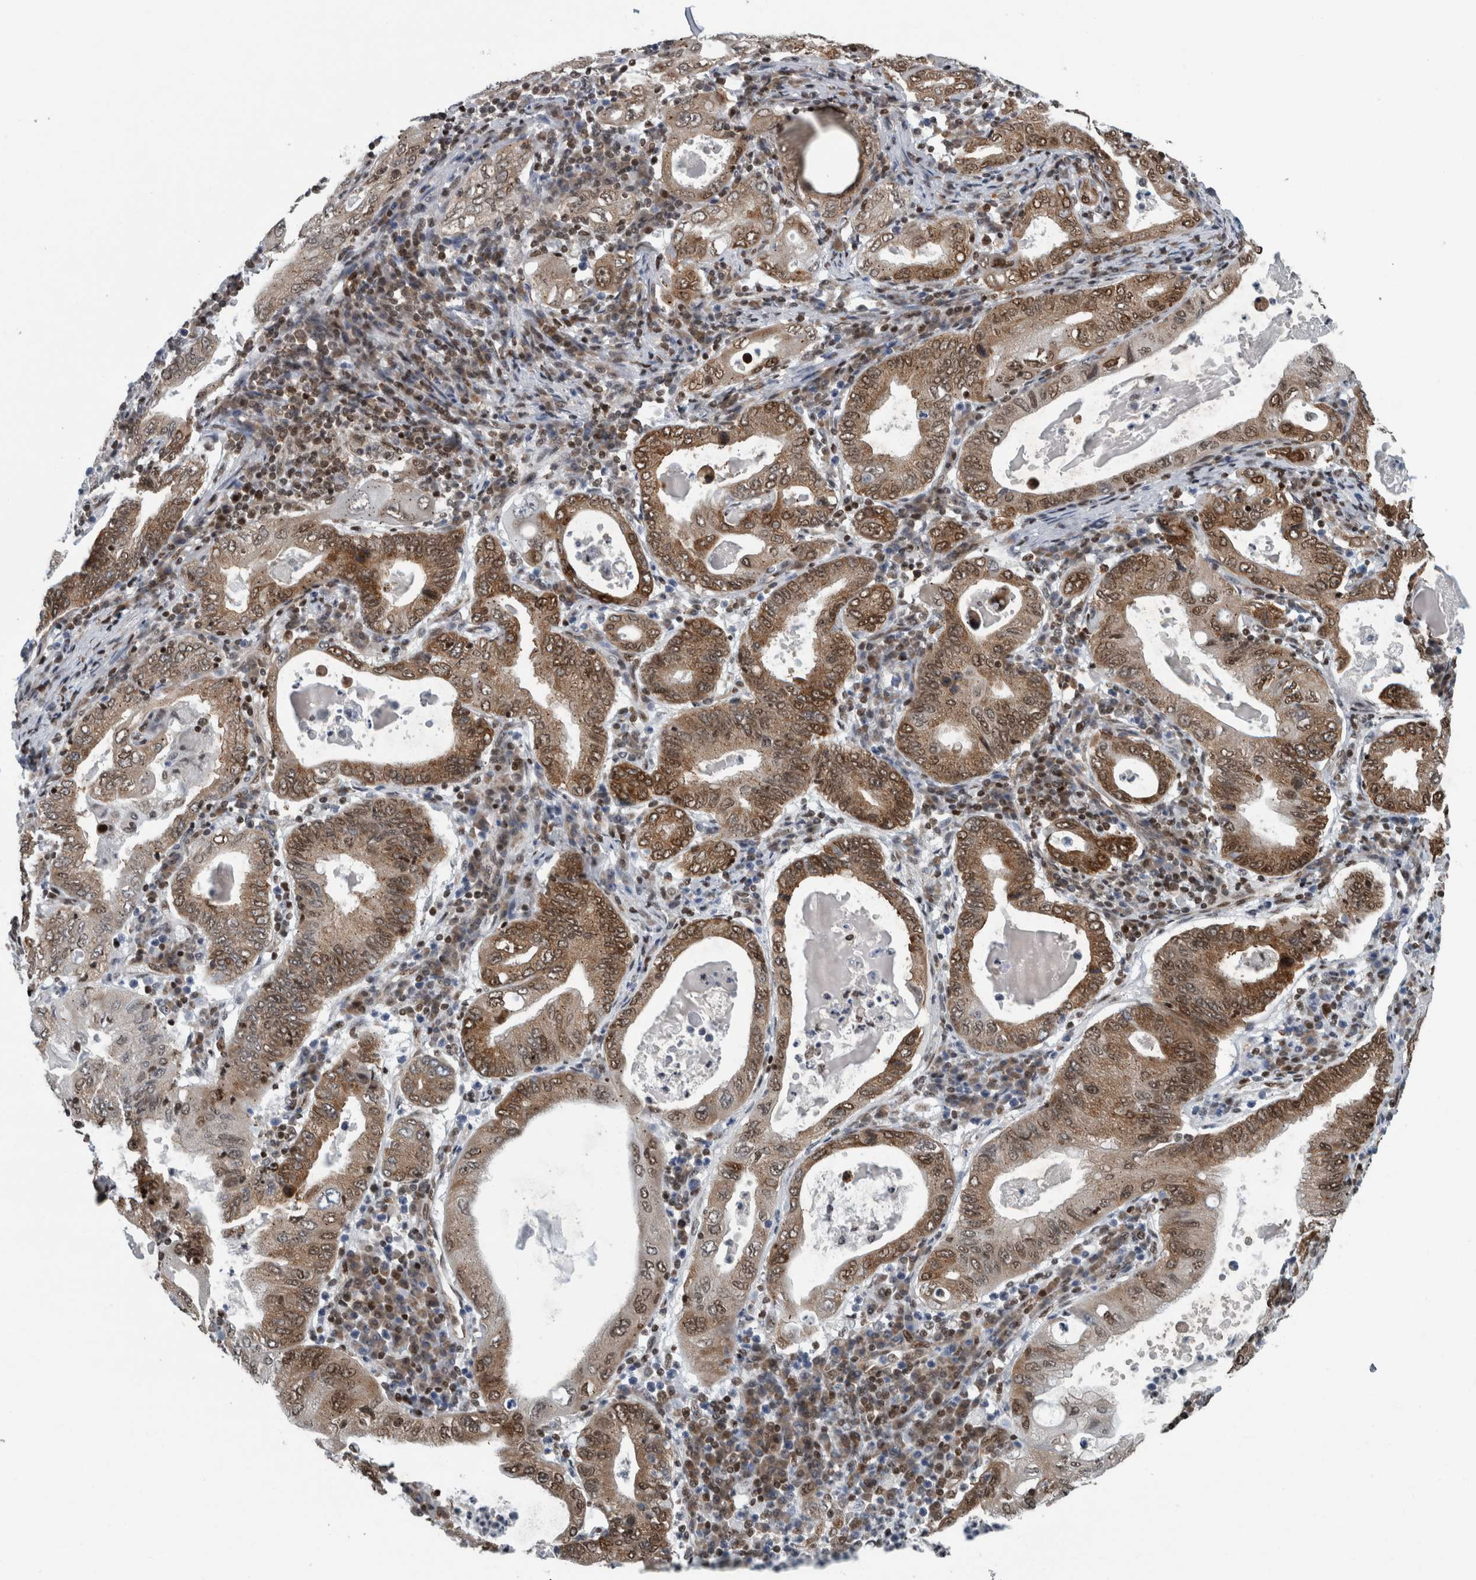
{"staining": {"intensity": "moderate", "quantity": ">75%", "location": "cytoplasmic/membranous"}, "tissue": "stomach cancer", "cell_type": "Tumor cells", "image_type": "cancer", "snomed": [{"axis": "morphology", "description": "Normal tissue, NOS"}, {"axis": "morphology", "description": "Adenocarcinoma, NOS"}, {"axis": "topography", "description": "Esophagus"}, {"axis": "topography", "description": "Stomach, upper"}, {"axis": "topography", "description": "Peripheral nerve tissue"}], "caption": "High-magnification brightfield microscopy of stomach cancer (adenocarcinoma) stained with DAB (brown) and counterstained with hematoxylin (blue). tumor cells exhibit moderate cytoplasmic/membranous staining is present in approximately>75% of cells. Nuclei are stained in blue.", "gene": "DNMT3A", "patient": {"sex": "male", "age": 62}}